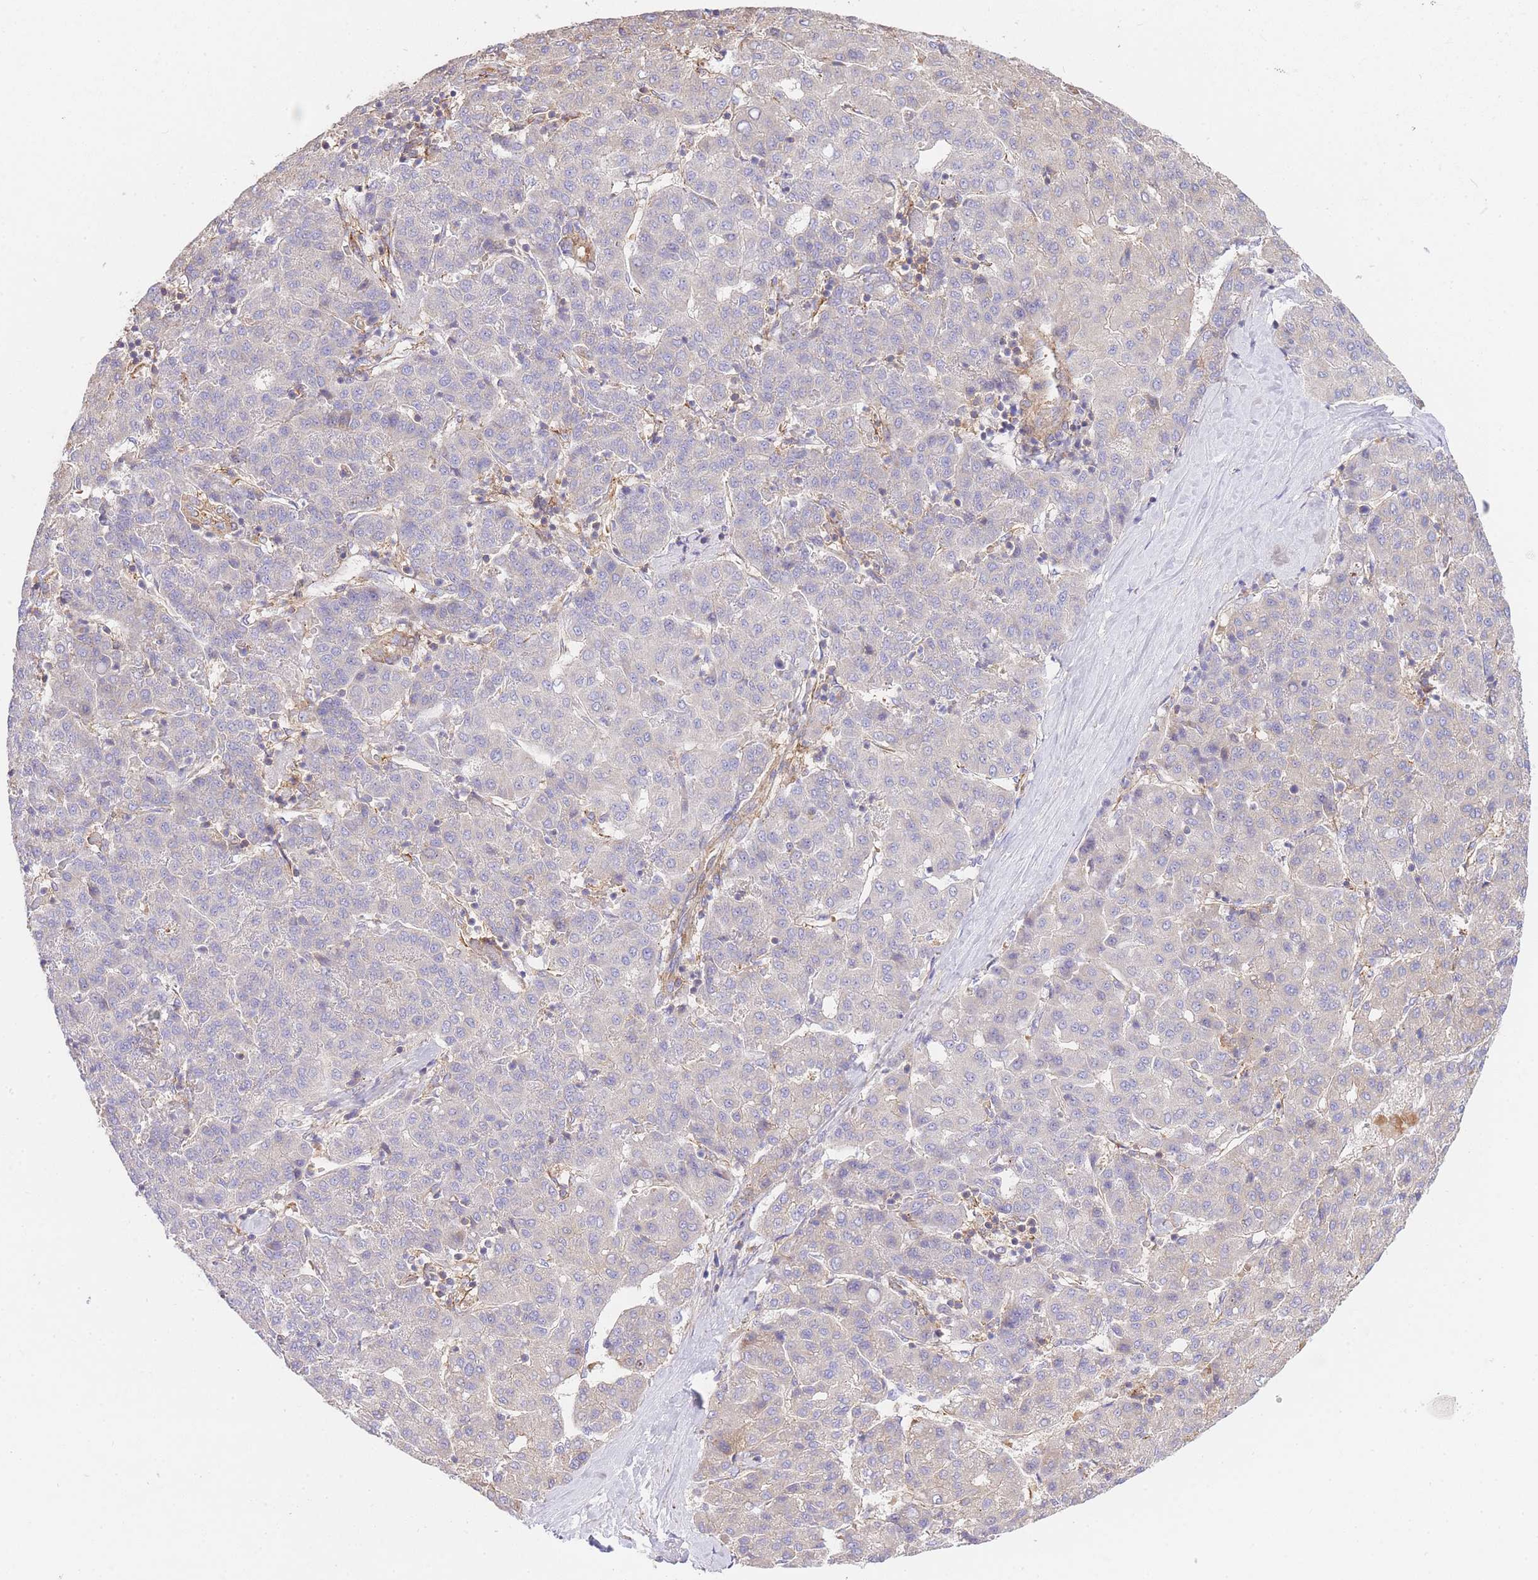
{"staining": {"intensity": "negative", "quantity": "none", "location": "none"}, "tissue": "liver cancer", "cell_type": "Tumor cells", "image_type": "cancer", "snomed": [{"axis": "morphology", "description": "Carcinoma, Hepatocellular, NOS"}, {"axis": "topography", "description": "Liver"}], "caption": "Image shows no significant protein expression in tumor cells of liver hepatocellular carcinoma.", "gene": "INSYN2B", "patient": {"sex": "male", "age": 65}}